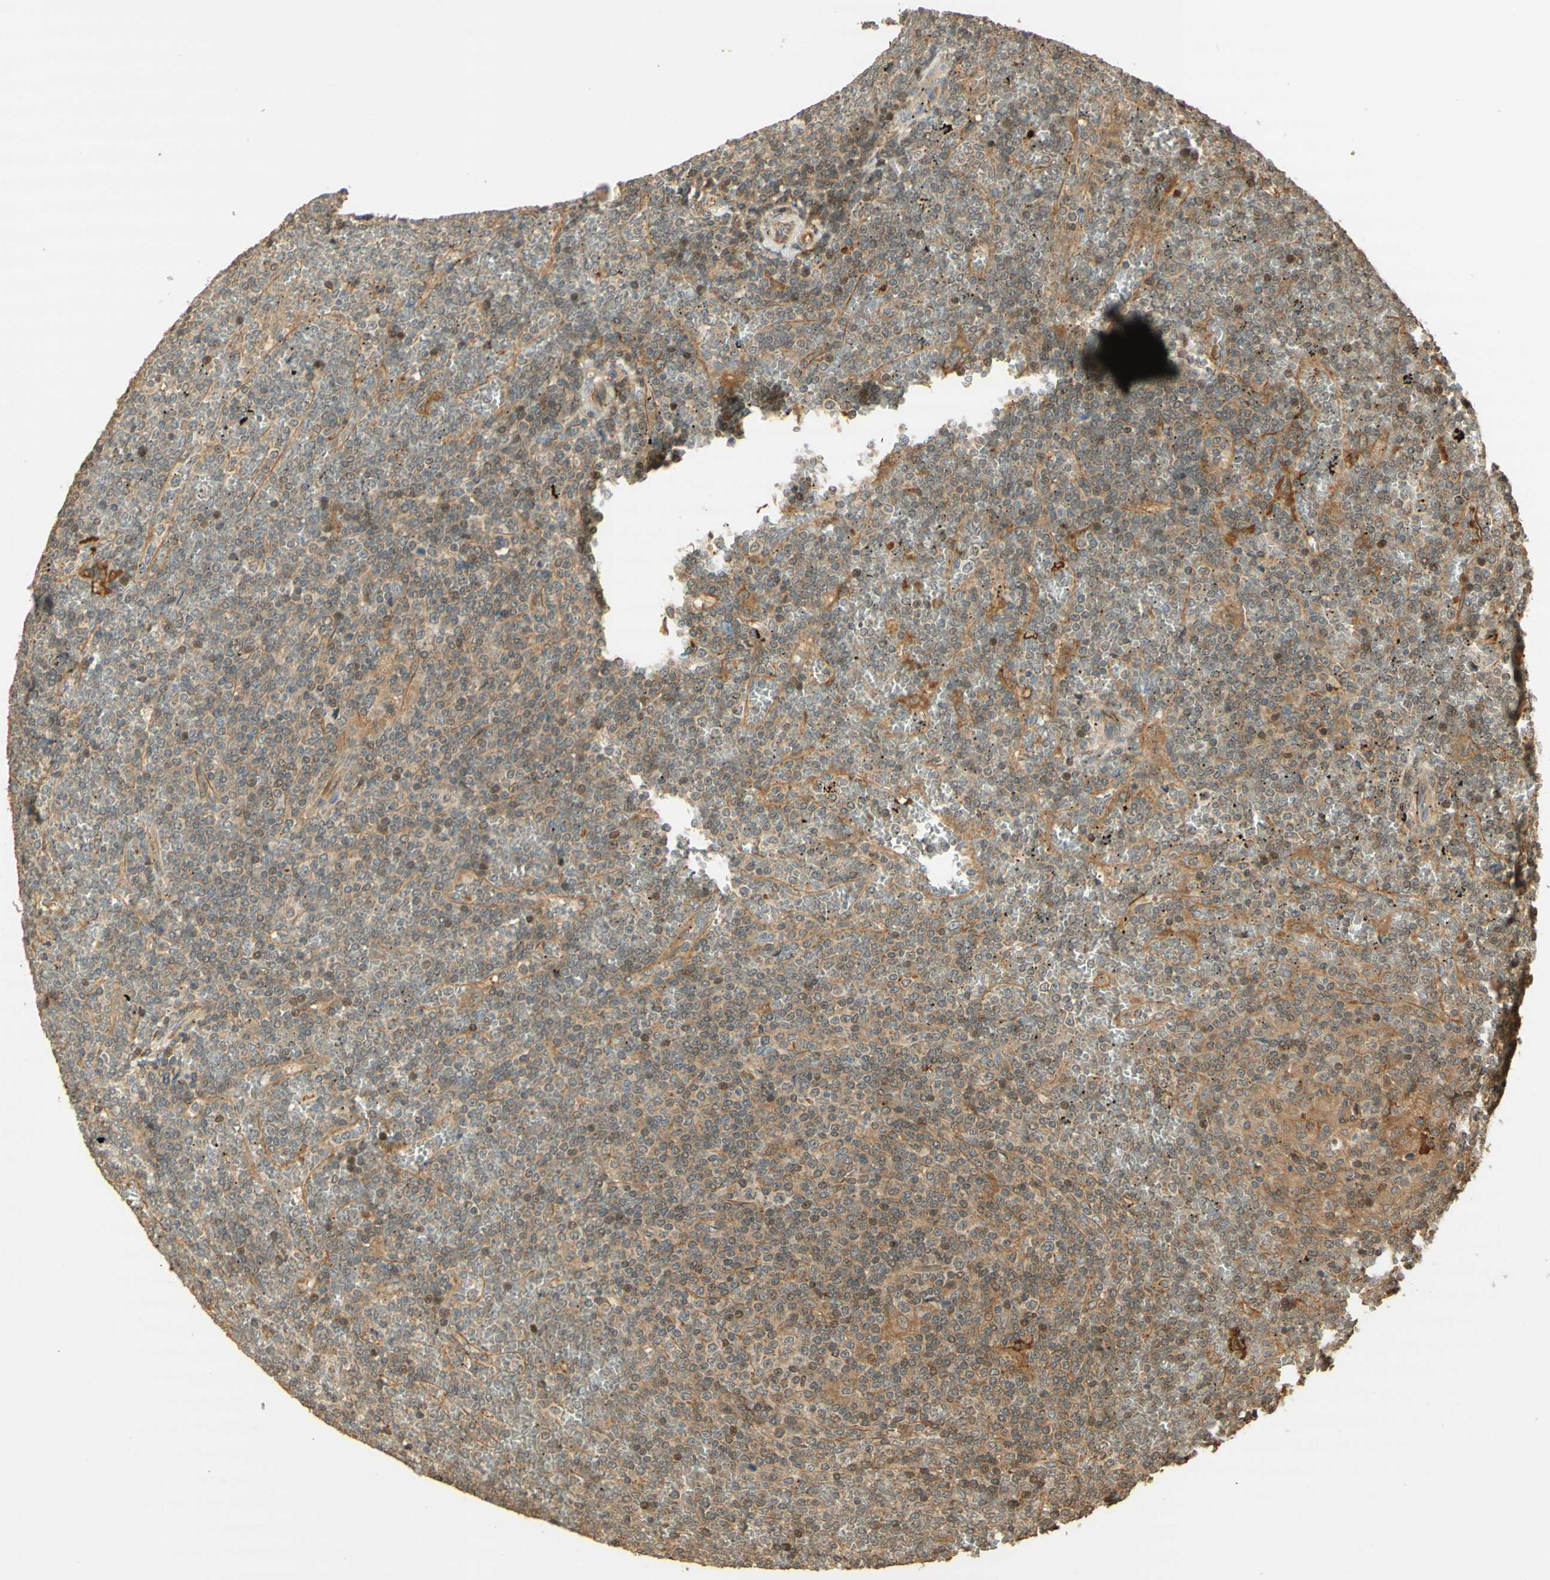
{"staining": {"intensity": "moderate", "quantity": ">75%", "location": "cytoplasmic/membranous"}, "tissue": "lymphoma", "cell_type": "Tumor cells", "image_type": "cancer", "snomed": [{"axis": "morphology", "description": "Malignant lymphoma, non-Hodgkin's type, Low grade"}, {"axis": "topography", "description": "Spleen"}], "caption": "Moderate cytoplasmic/membranous protein expression is appreciated in approximately >75% of tumor cells in lymphoma. The protein of interest is shown in brown color, while the nuclei are stained blue.", "gene": "AGER", "patient": {"sex": "female", "age": 19}}